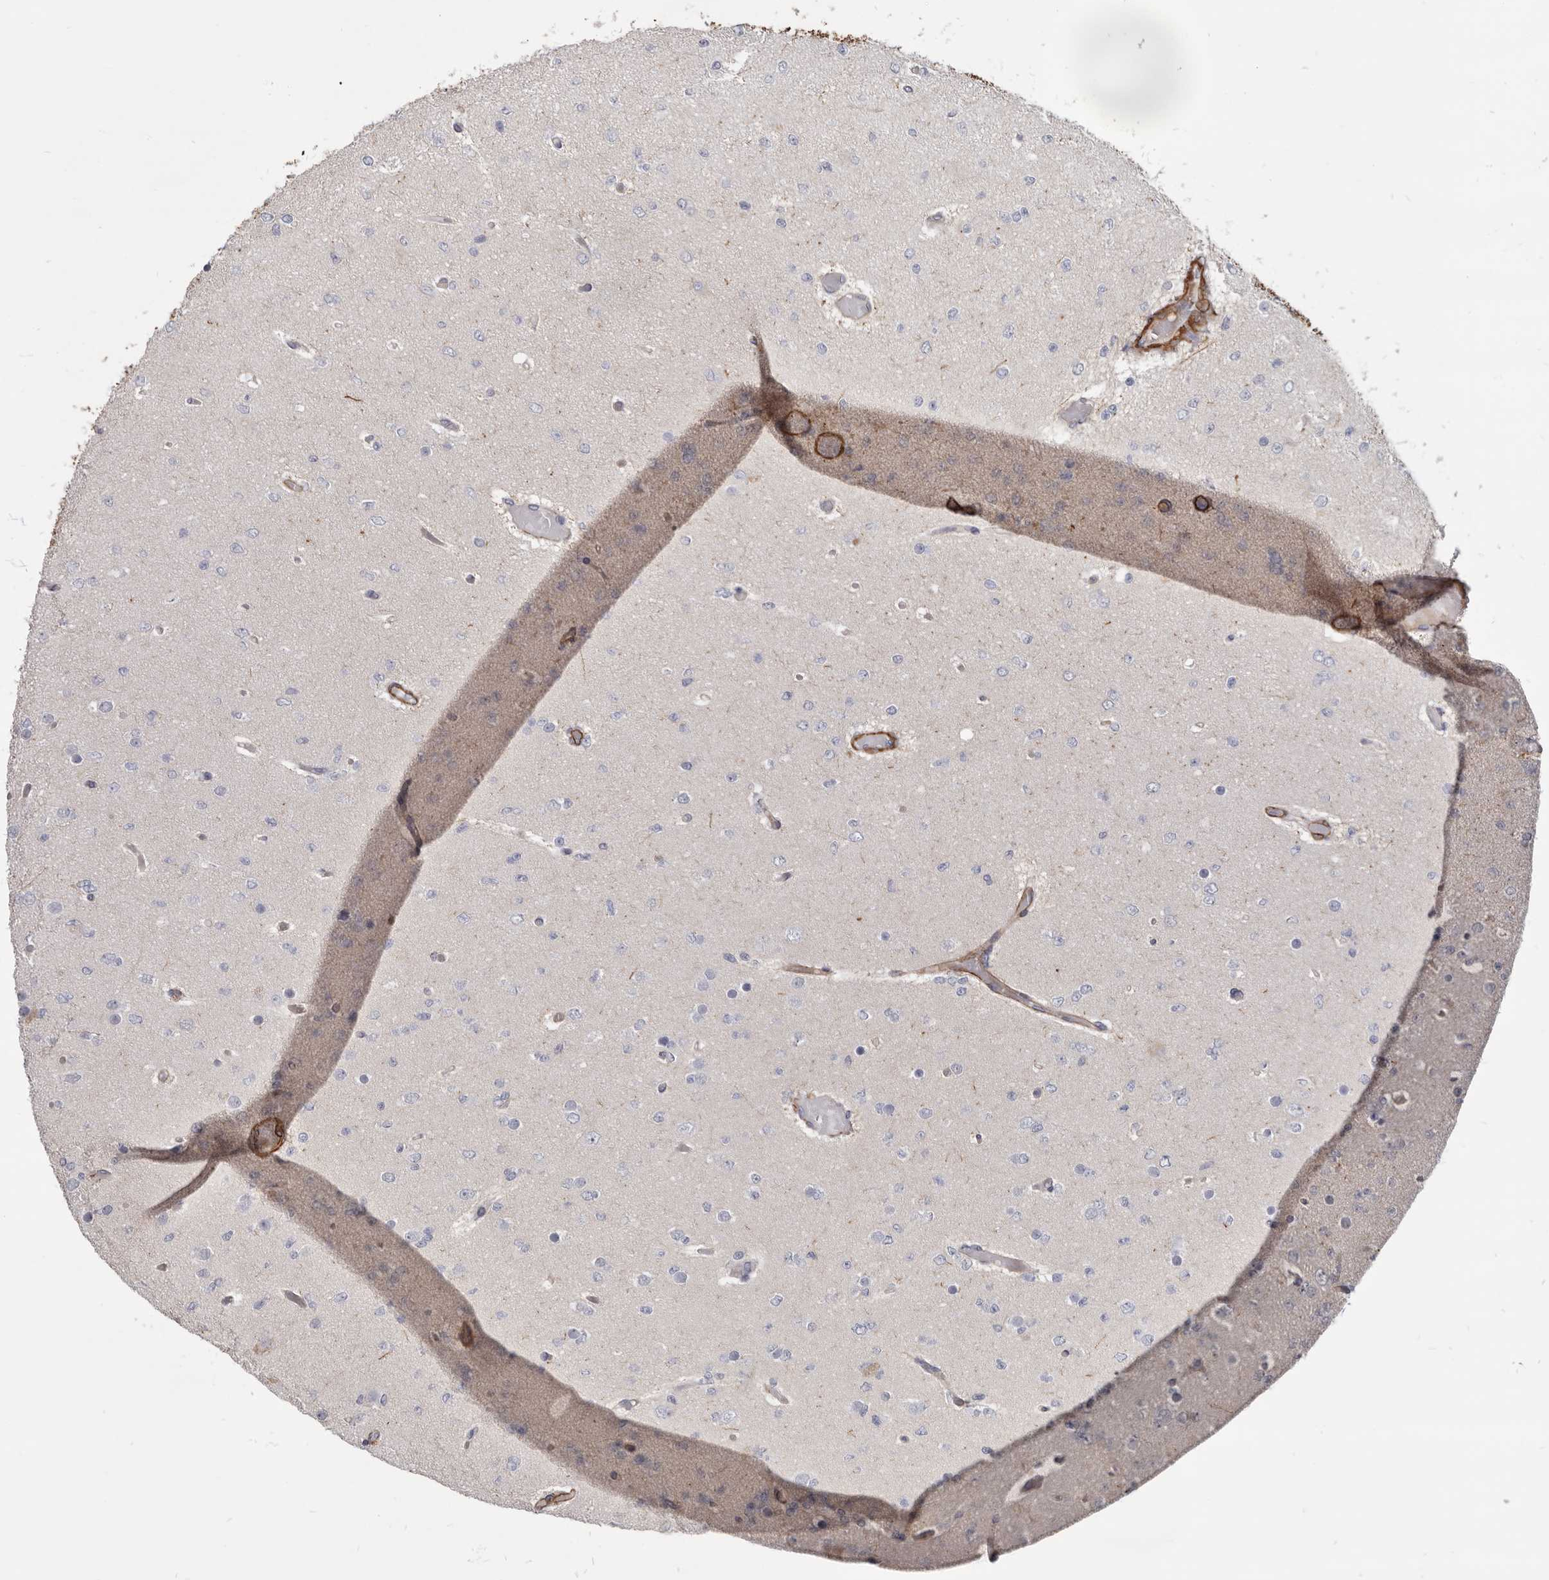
{"staining": {"intensity": "negative", "quantity": "none", "location": "none"}, "tissue": "glioma", "cell_type": "Tumor cells", "image_type": "cancer", "snomed": [{"axis": "morphology", "description": "Glioma, malignant, Low grade"}, {"axis": "topography", "description": "Brain"}], "caption": "Immunohistochemistry (IHC) micrograph of human malignant low-grade glioma stained for a protein (brown), which shows no expression in tumor cells.", "gene": "CGN", "patient": {"sex": "female", "age": 22}}